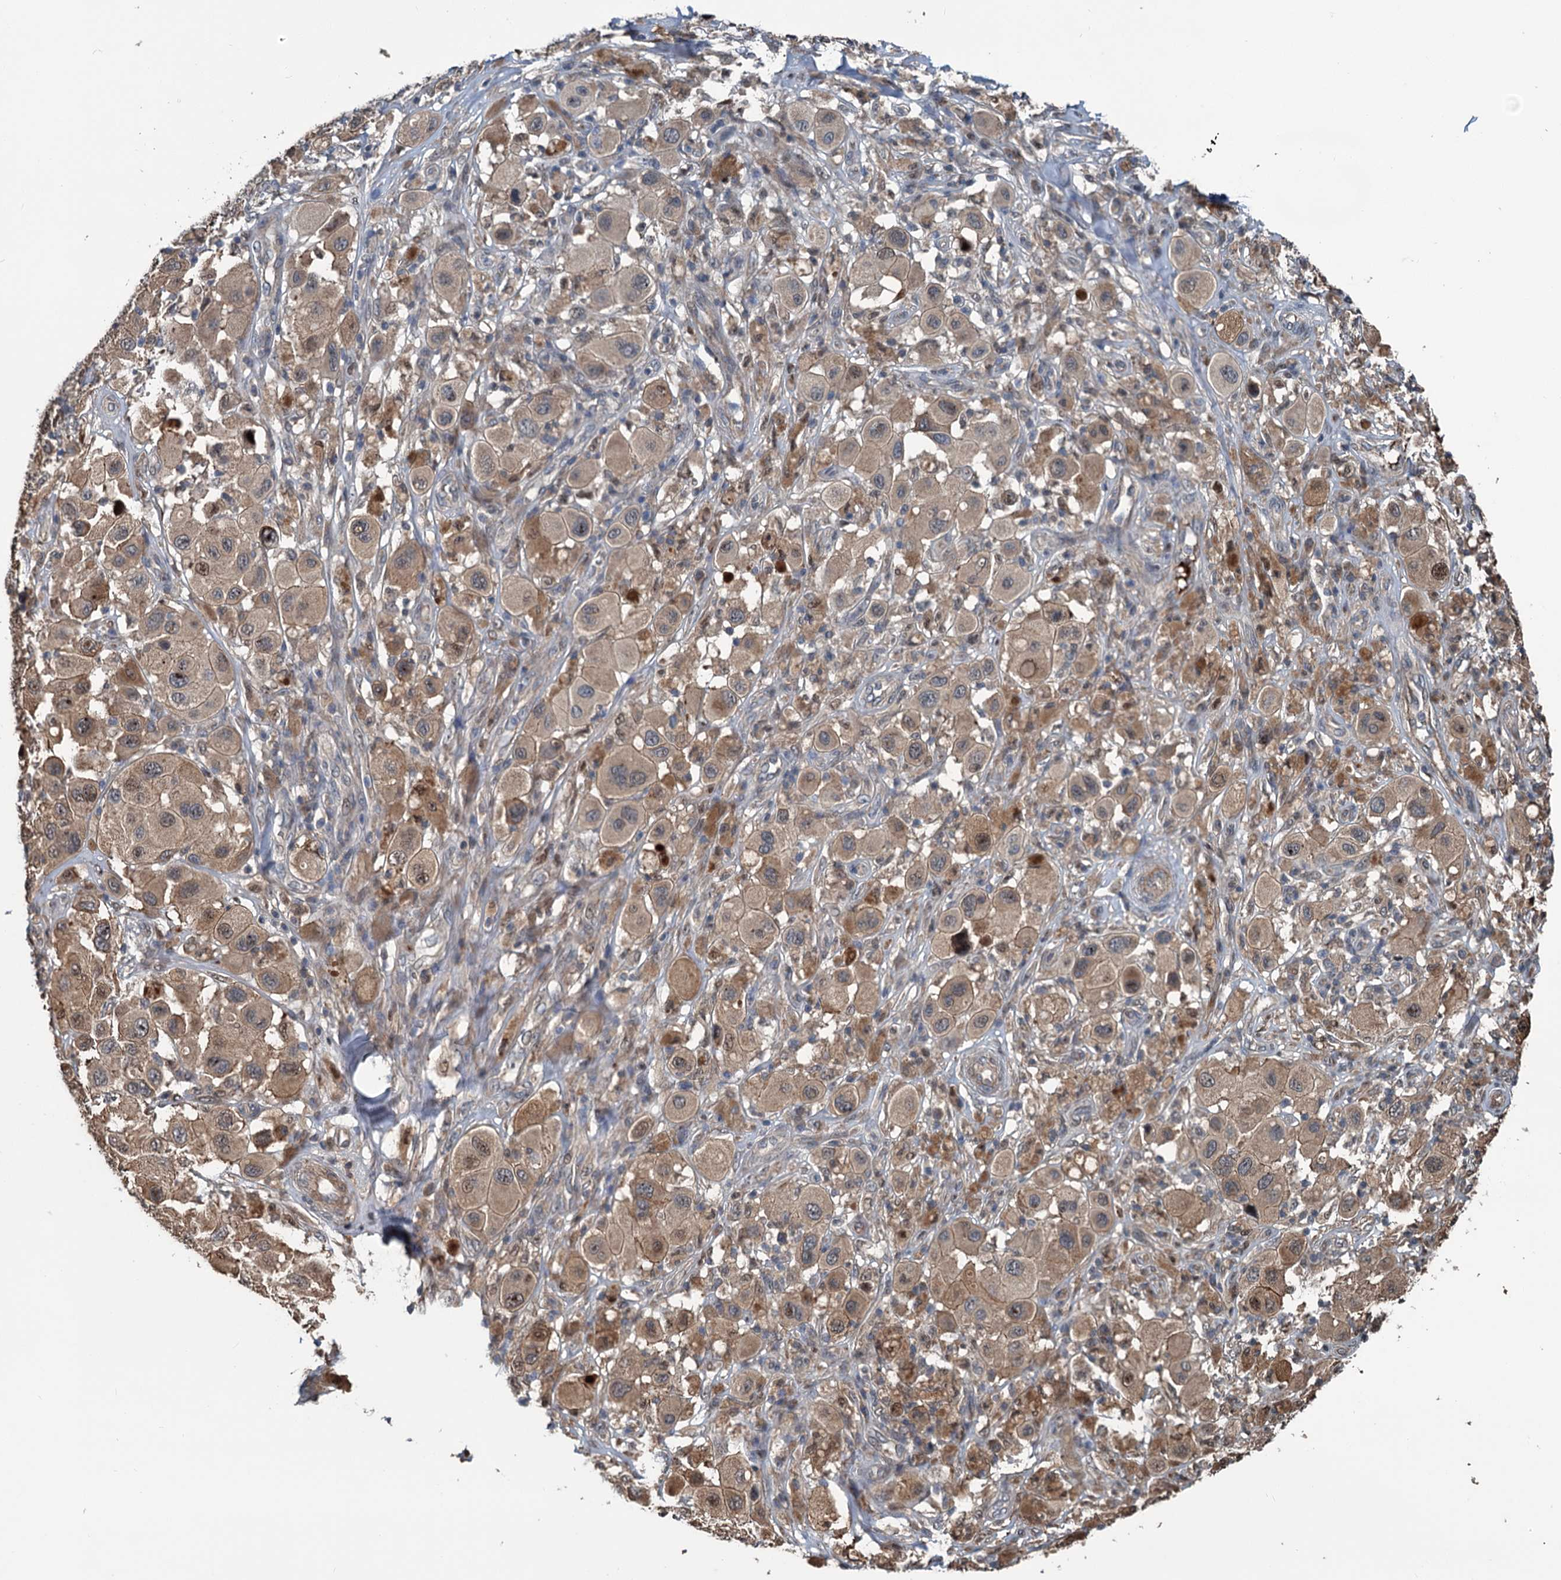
{"staining": {"intensity": "moderate", "quantity": ">75%", "location": "cytoplasmic/membranous"}, "tissue": "melanoma", "cell_type": "Tumor cells", "image_type": "cancer", "snomed": [{"axis": "morphology", "description": "Malignant melanoma, Metastatic site"}, {"axis": "topography", "description": "Skin"}], "caption": "This is an image of immunohistochemistry (IHC) staining of malignant melanoma (metastatic site), which shows moderate positivity in the cytoplasmic/membranous of tumor cells.", "gene": "TEDC1", "patient": {"sex": "male", "age": 41}}